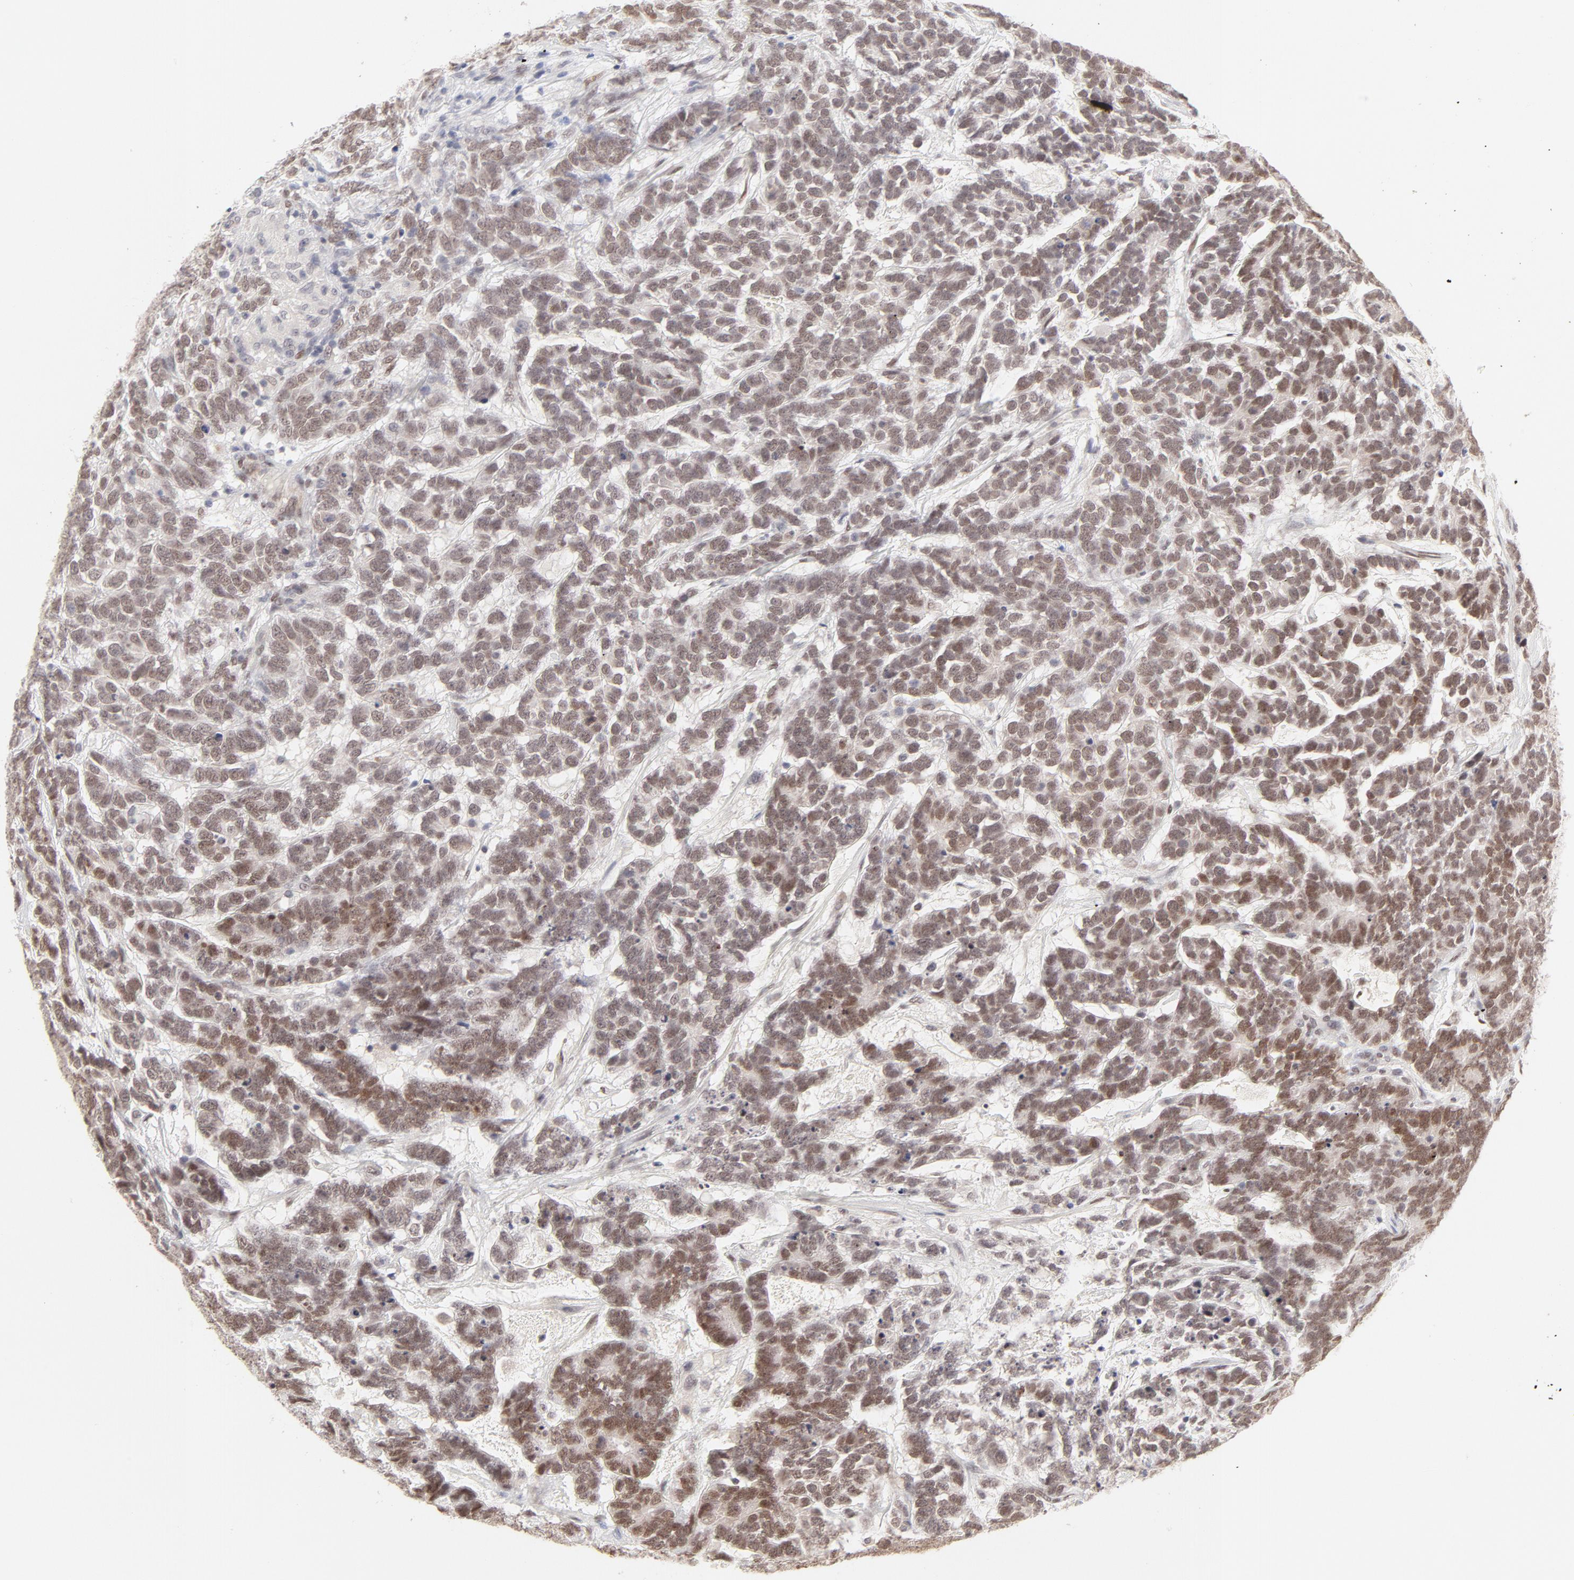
{"staining": {"intensity": "moderate", "quantity": ">75%", "location": "nuclear"}, "tissue": "testis cancer", "cell_type": "Tumor cells", "image_type": "cancer", "snomed": [{"axis": "morphology", "description": "Carcinoma, Embryonal, NOS"}, {"axis": "topography", "description": "Testis"}], "caption": "DAB immunohistochemical staining of human testis embryonal carcinoma exhibits moderate nuclear protein positivity in approximately >75% of tumor cells.", "gene": "PBX3", "patient": {"sex": "male", "age": 26}}